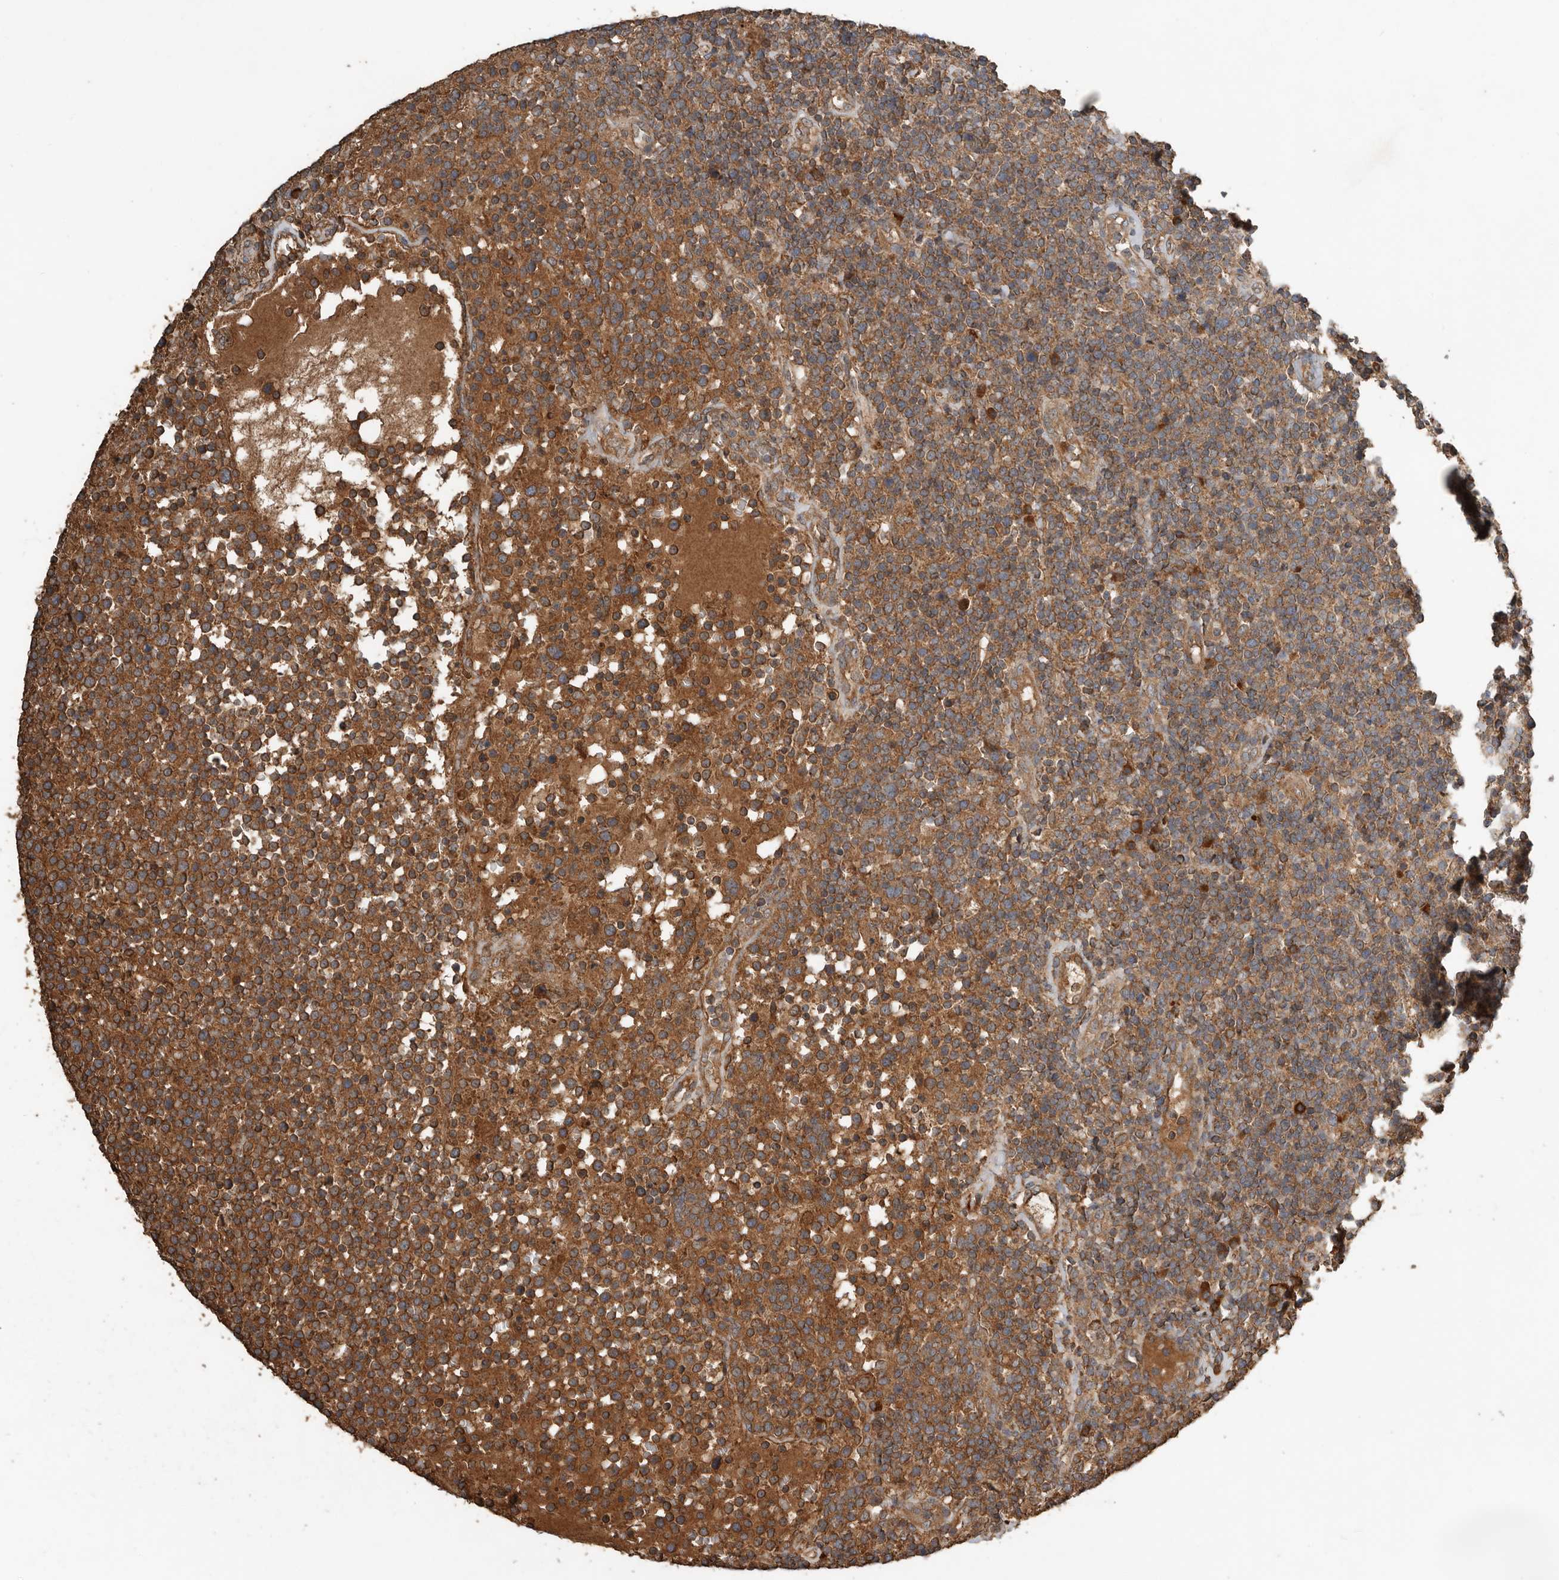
{"staining": {"intensity": "moderate", "quantity": ">75%", "location": "cytoplasmic/membranous"}, "tissue": "lymphoma", "cell_type": "Tumor cells", "image_type": "cancer", "snomed": [{"axis": "morphology", "description": "Malignant lymphoma, non-Hodgkin's type, High grade"}, {"axis": "topography", "description": "Lymph node"}], "caption": "Immunohistochemical staining of human high-grade malignant lymphoma, non-Hodgkin's type shows moderate cytoplasmic/membranous protein expression in approximately >75% of tumor cells.", "gene": "RNF207", "patient": {"sex": "male", "age": 61}}